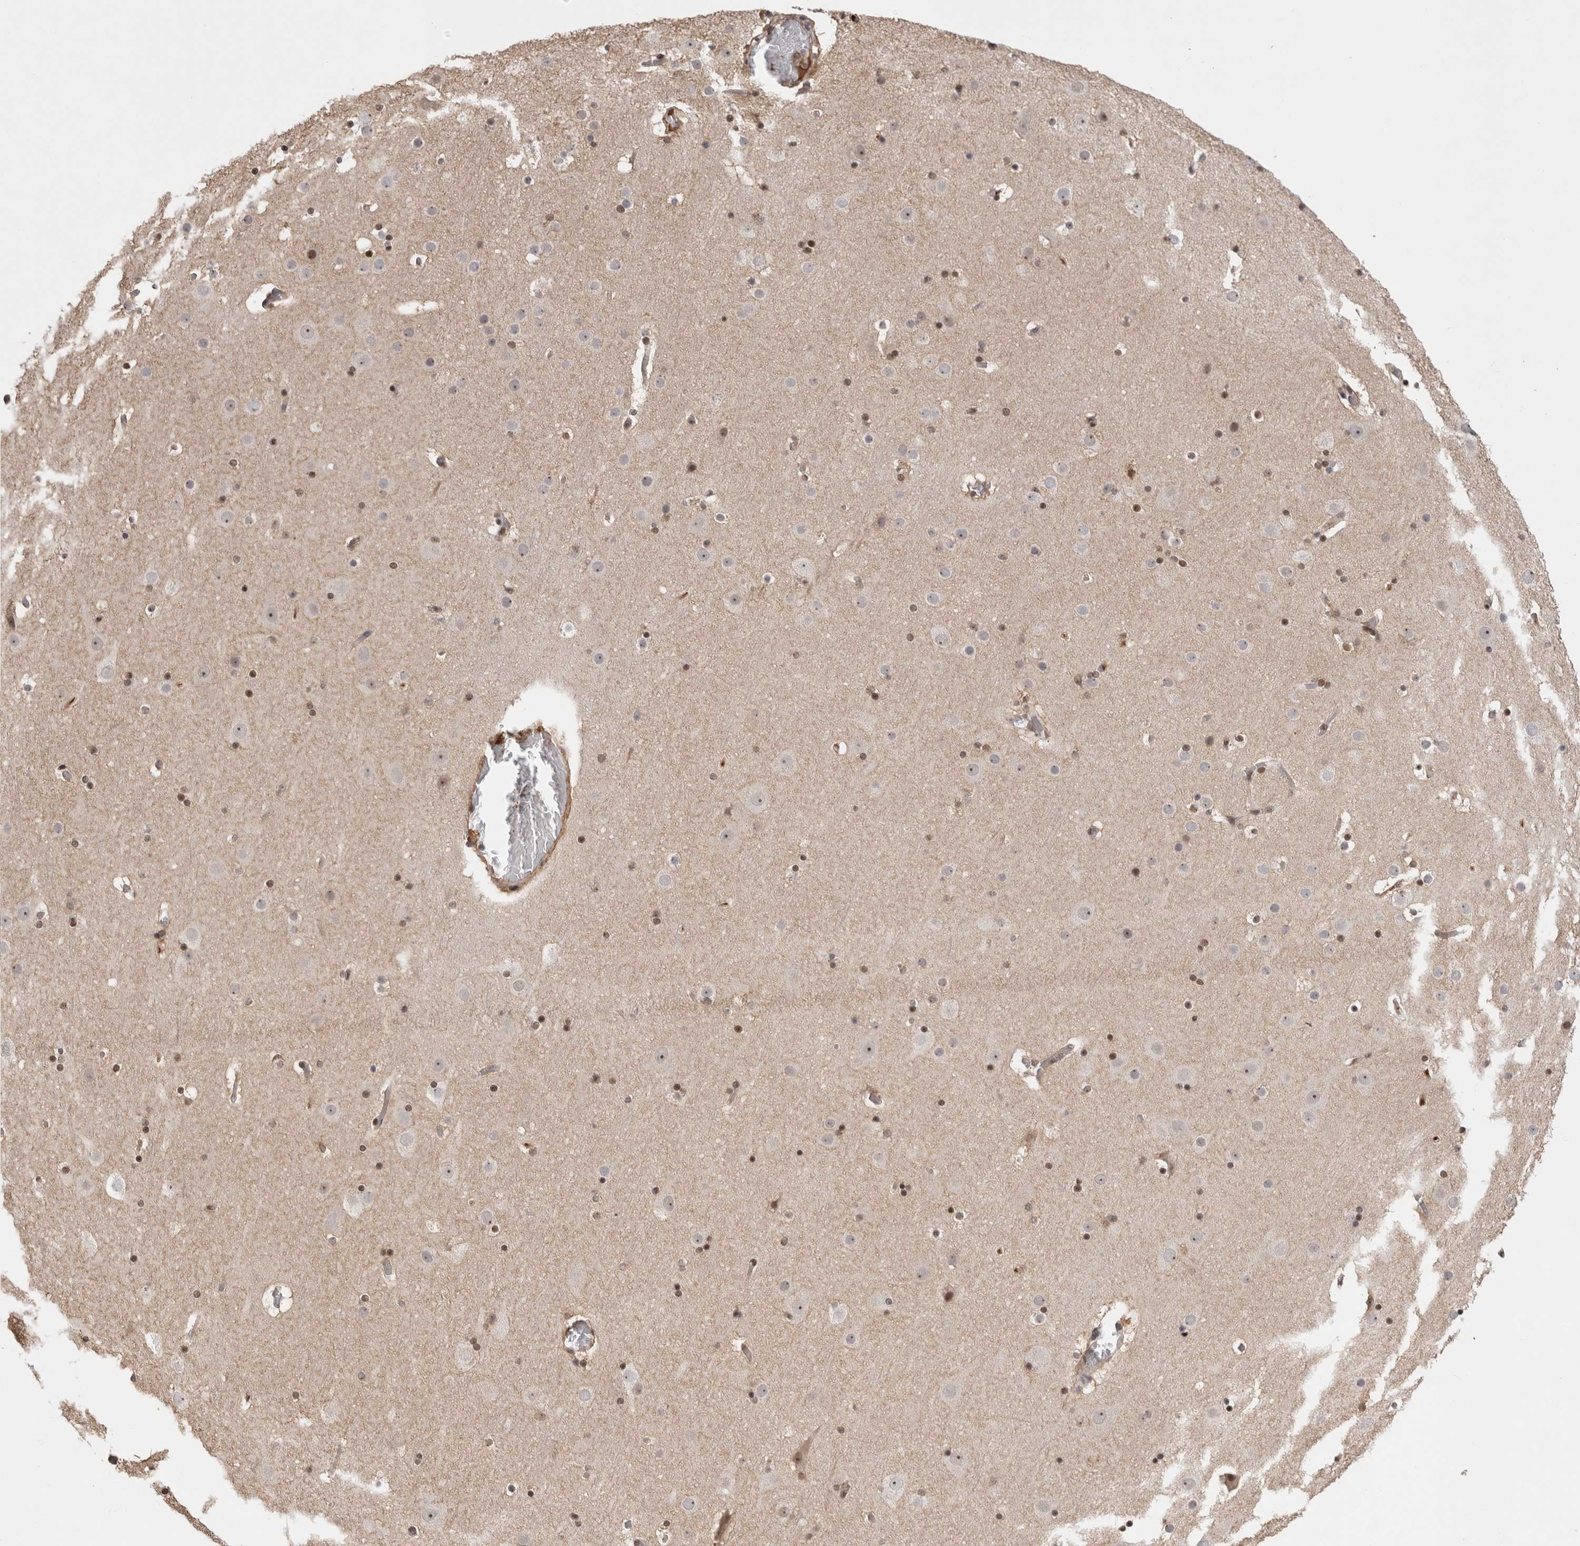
{"staining": {"intensity": "weak", "quantity": "<25%", "location": "nuclear"}, "tissue": "cerebral cortex", "cell_type": "Endothelial cells", "image_type": "normal", "snomed": [{"axis": "morphology", "description": "Normal tissue, NOS"}, {"axis": "topography", "description": "Cerebral cortex"}], "caption": "The IHC image has no significant positivity in endothelial cells of cerebral cortex.", "gene": "ZNF24", "patient": {"sex": "male", "age": 57}}